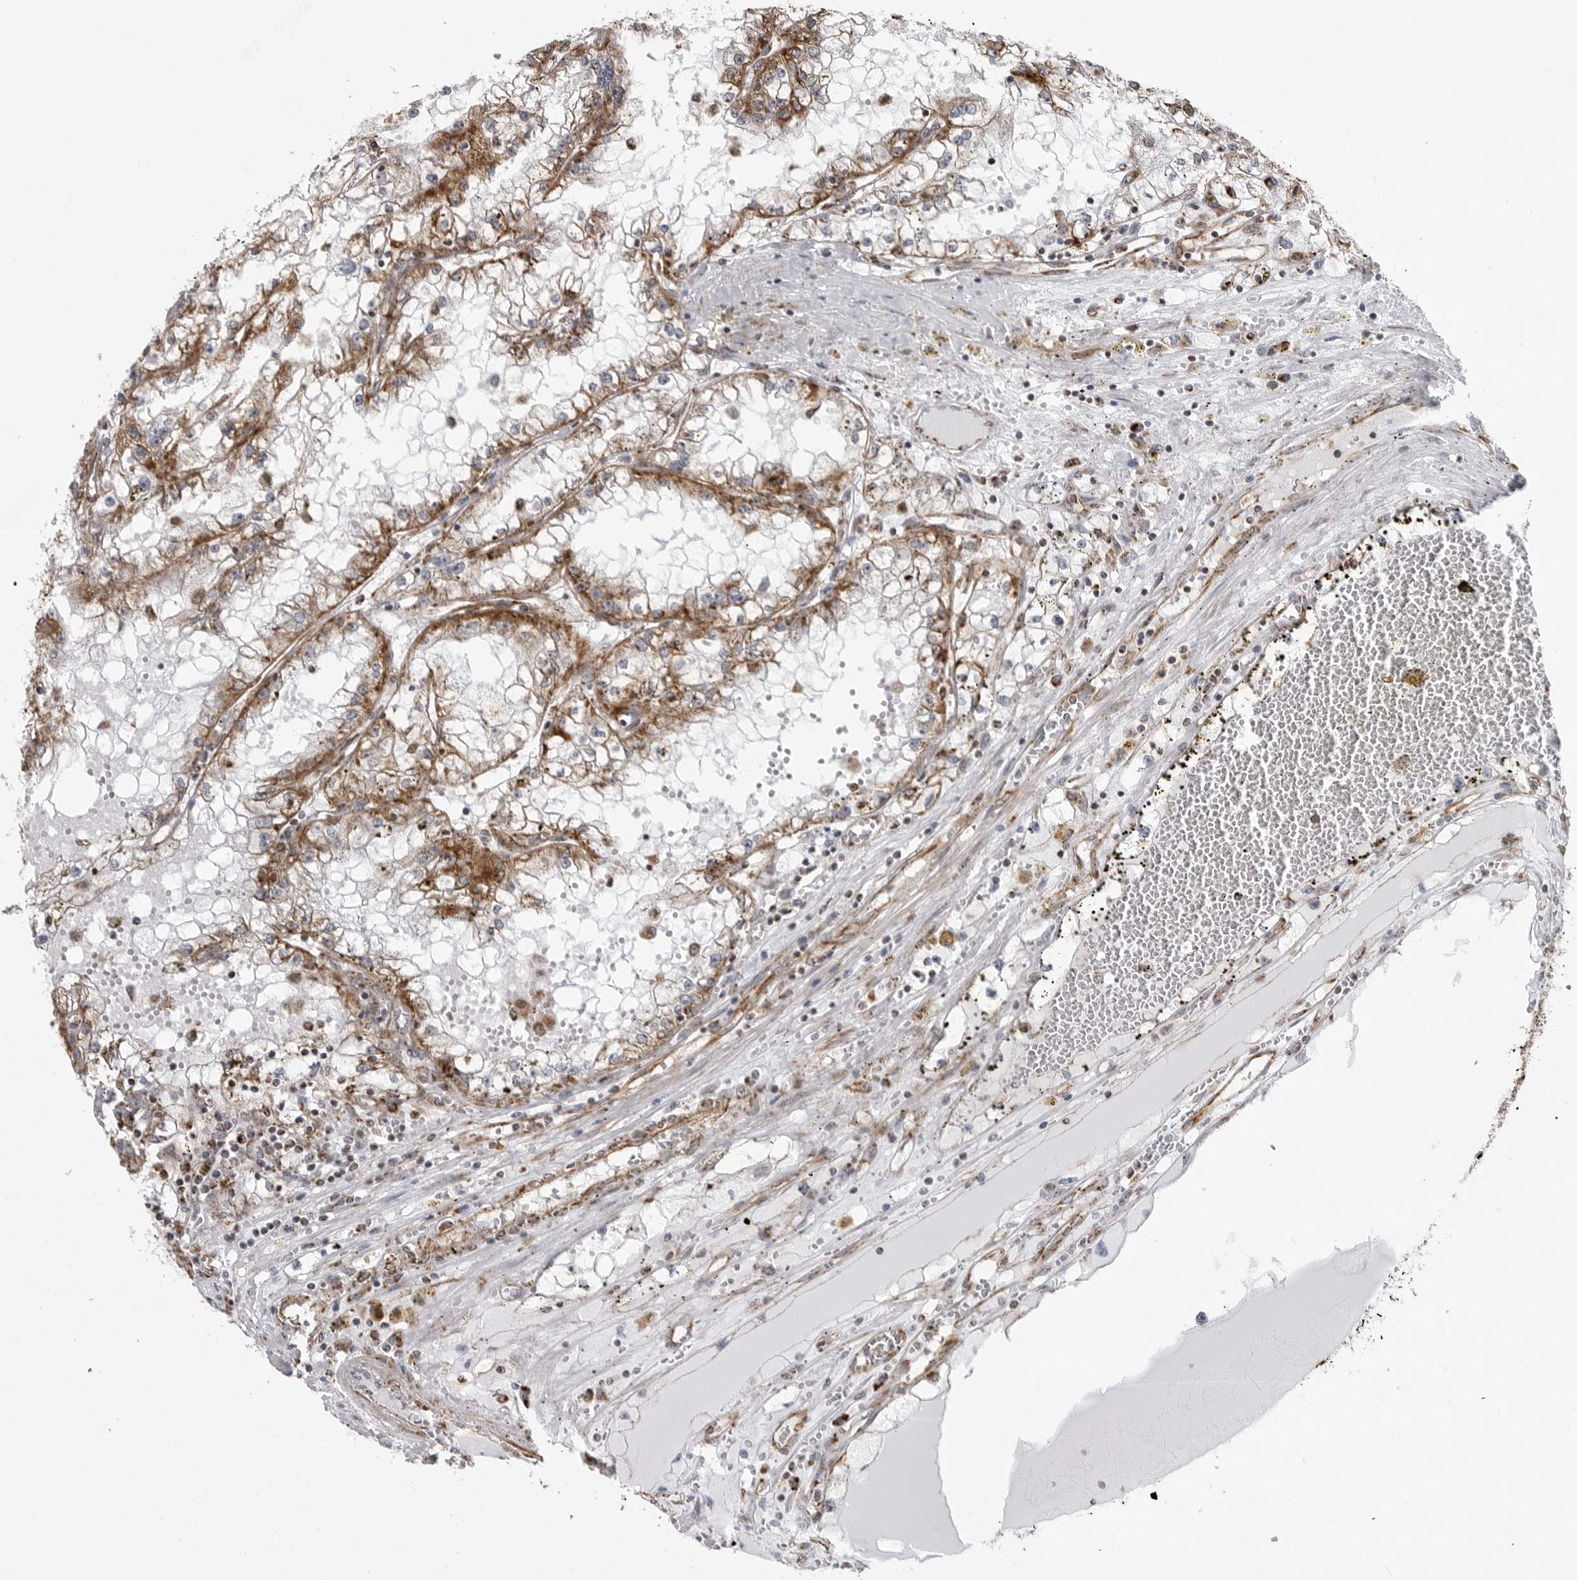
{"staining": {"intensity": "moderate", "quantity": ">75%", "location": "cytoplasmic/membranous"}, "tissue": "renal cancer", "cell_type": "Tumor cells", "image_type": "cancer", "snomed": [{"axis": "morphology", "description": "Adenocarcinoma, NOS"}, {"axis": "topography", "description": "Kidney"}], "caption": "An immunohistochemistry (IHC) histopathology image of neoplastic tissue is shown. Protein staining in brown shows moderate cytoplasmic/membranous positivity in renal adenocarcinoma within tumor cells.", "gene": "FH", "patient": {"sex": "male", "age": 56}}